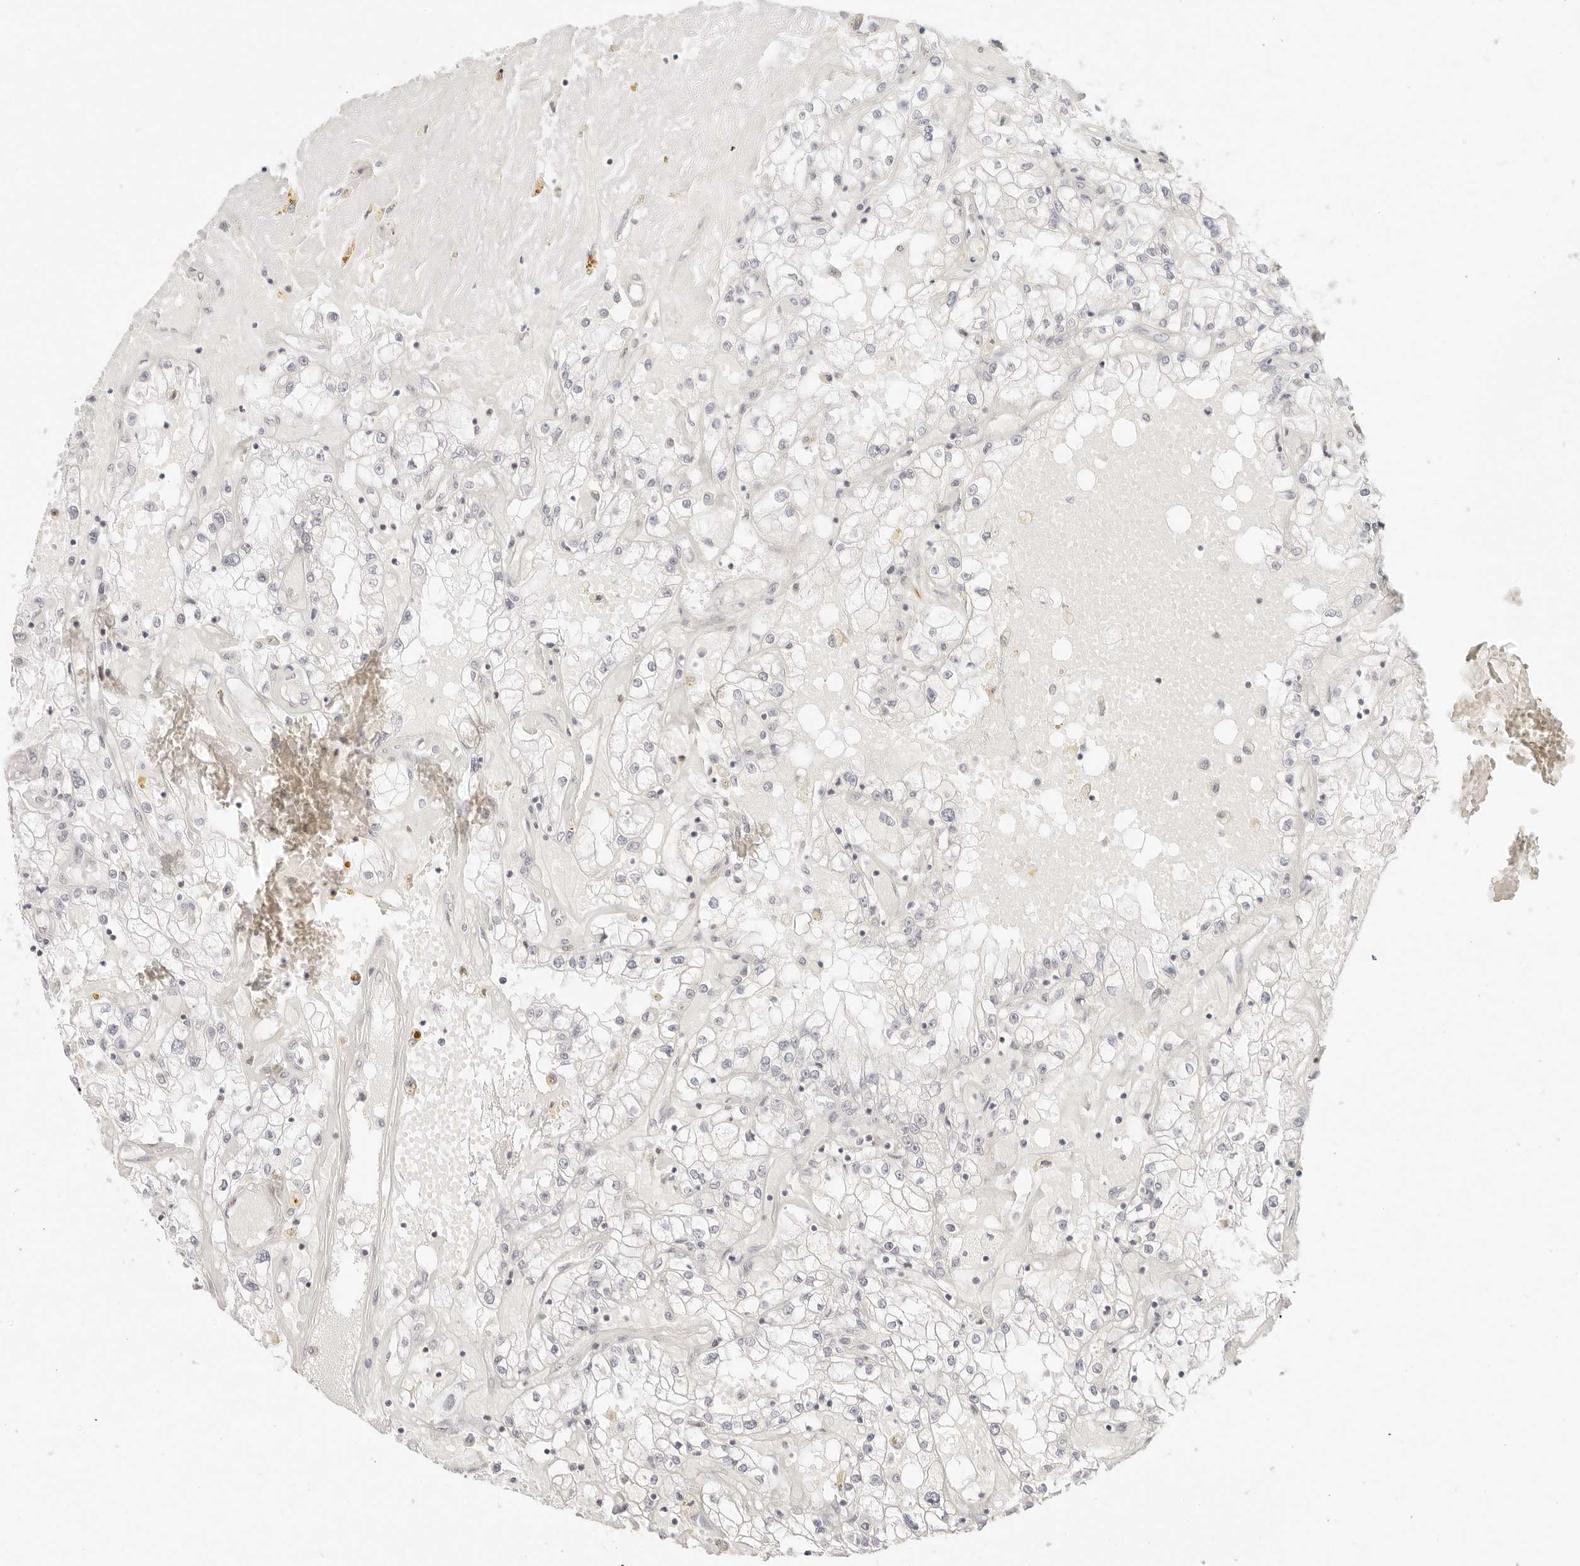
{"staining": {"intensity": "negative", "quantity": "none", "location": "none"}, "tissue": "renal cancer", "cell_type": "Tumor cells", "image_type": "cancer", "snomed": [{"axis": "morphology", "description": "Adenocarcinoma, NOS"}, {"axis": "topography", "description": "Kidney"}], "caption": "Human renal cancer (adenocarcinoma) stained for a protein using immunohistochemistry reveals no positivity in tumor cells.", "gene": "ZC3H11A", "patient": {"sex": "male", "age": 56}}